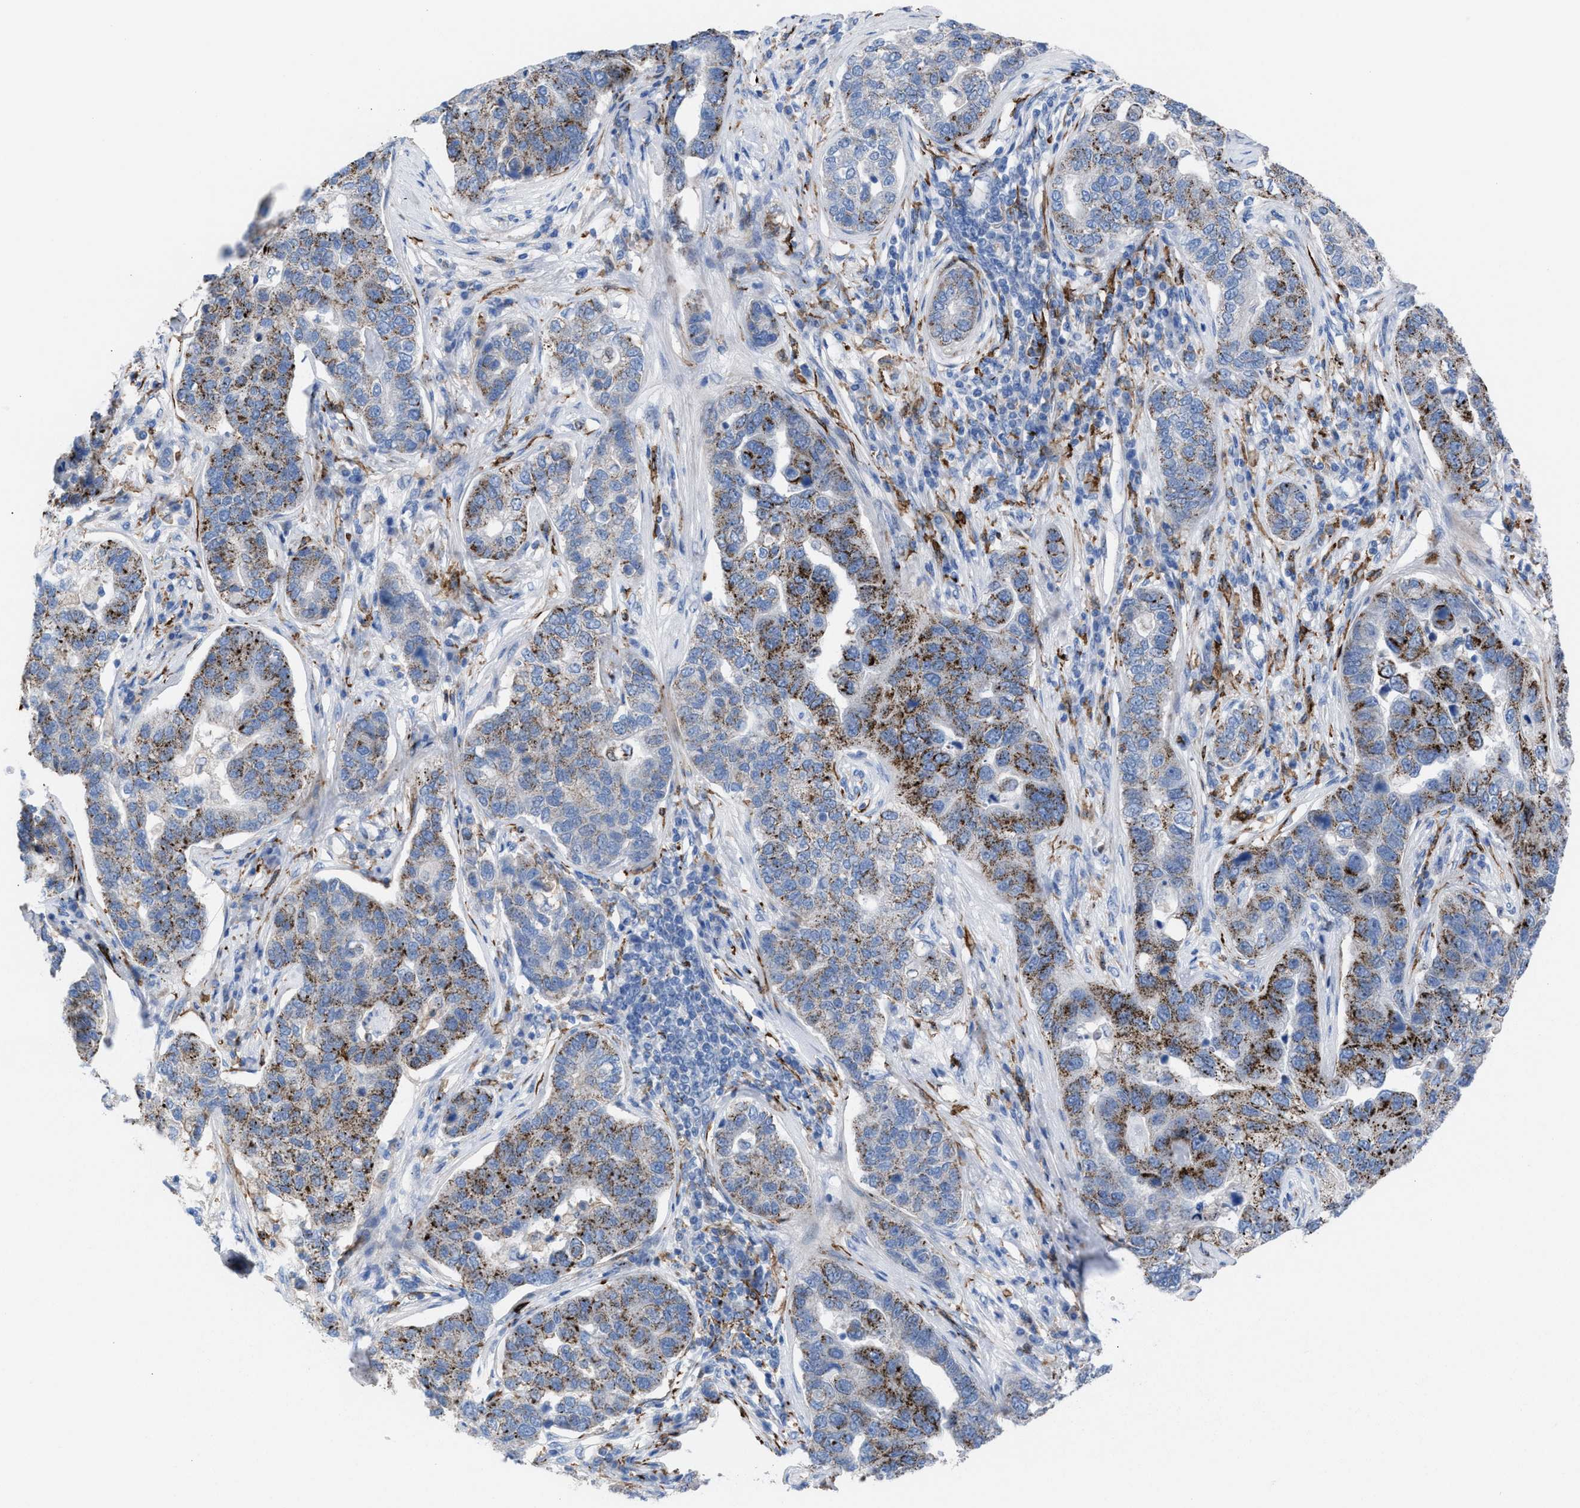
{"staining": {"intensity": "moderate", "quantity": "25%-75%", "location": "cytoplasmic/membranous"}, "tissue": "pancreatic cancer", "cell_type": "Tumor cells", "image_type": "cancer", "snomed": [{"axis": "morphology", "description": "Adenocarcinoma, NOS"}, {"axis": "topography", "description": "Pancreas"}], "caption": "Immunohistochemistry staining of pancreatic adenocarcinoma, which displays medium levels of moderate cytoplasmic/membranous staining in approximately 25%-75% of tumor cells indicating moderate cytoplasmic/membranous protein staining. The staining was performed using DAB (brown) for protein detection and nuclei were counterstained in hematoxylin (blue).", "gene": "SLC47A1", "patient": {"sex": "female", "age": 61}}